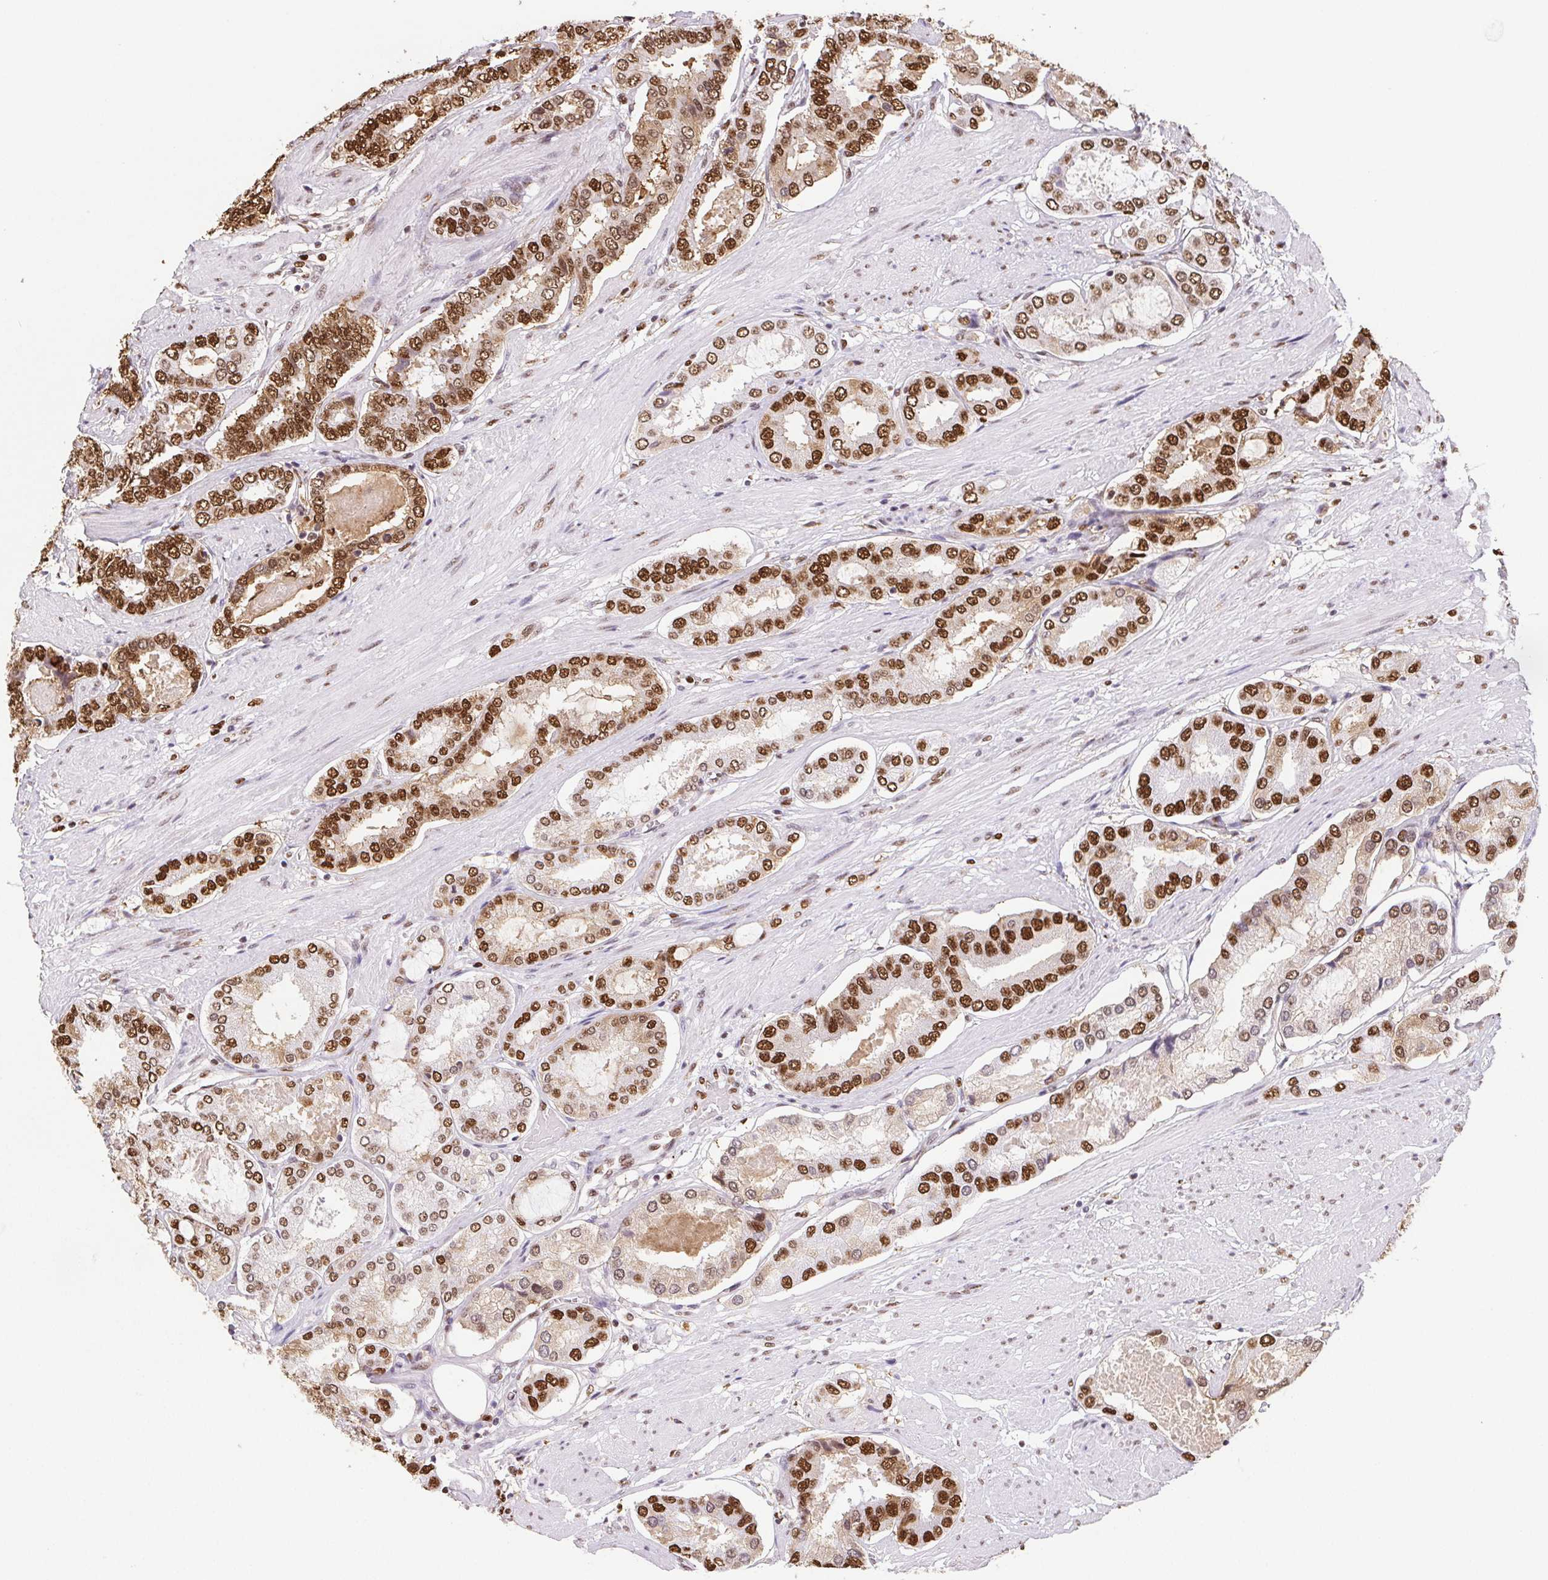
{"staining": {"intensity": "strong", "quantity": "25%-75%", "location": "nuclear"}, "tissue": "prostate cancer", "cell_type": "Tumor cells", "image_type": "cancer", "snomed": [{"axis": "morphology", "description": "Adenocarcinoma, High grade"}, {"axis": "topography", "description": "Prostate"}], "caption": "About 25%-75% of tumor cells in human prostate adenocarcinoma (high-grade) exhibit strong nuclear protein expression as visualized by brown immunohistochemical staining.", "gene": "SET", "patient": {"sex": "male", "age": 63}}